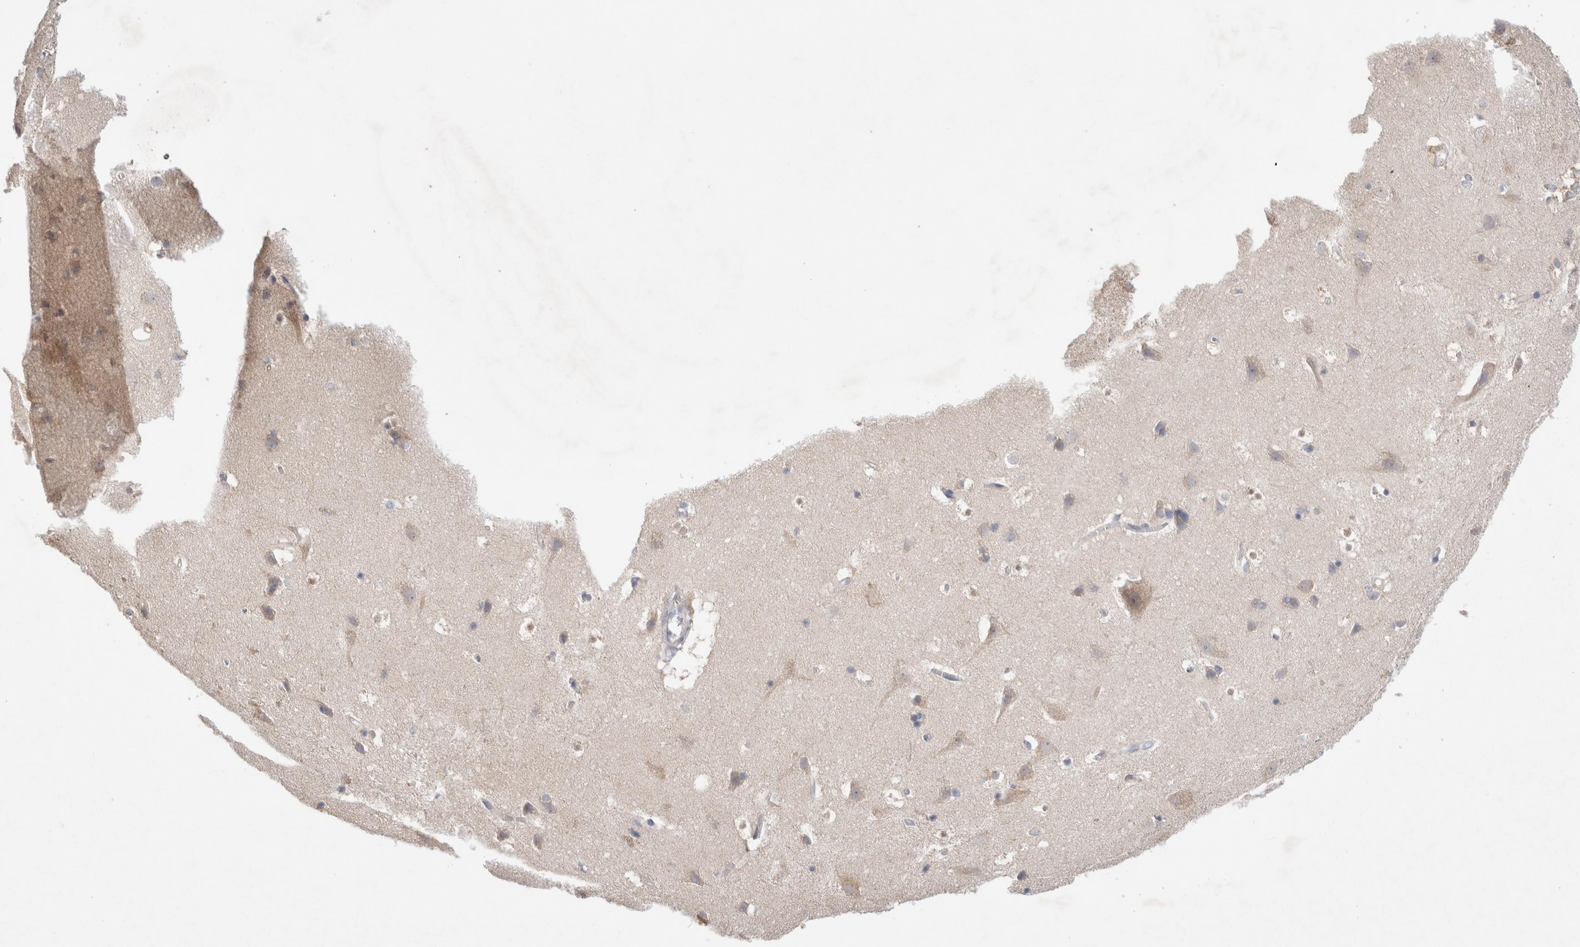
{"staining": {"intensity": "negative", "quantity": "none", "location": "none"}, "tissue": "cerebral cortex", "cell_type": "Endothelial cells", "image_type": "normal", "snomed": [{"axis": "morphology", "description": "Normal tissue, NOS"}, {"axis": "topography", "description": "Cerebral cortex"}], "caption": "A high-resolution histopathology image shows IHC staining of normal cerebral cortex, which demonstrates no significant expression in endothelial cells.", "gene": "IFT74", "patient": {"sex": "male", "age": 54}}